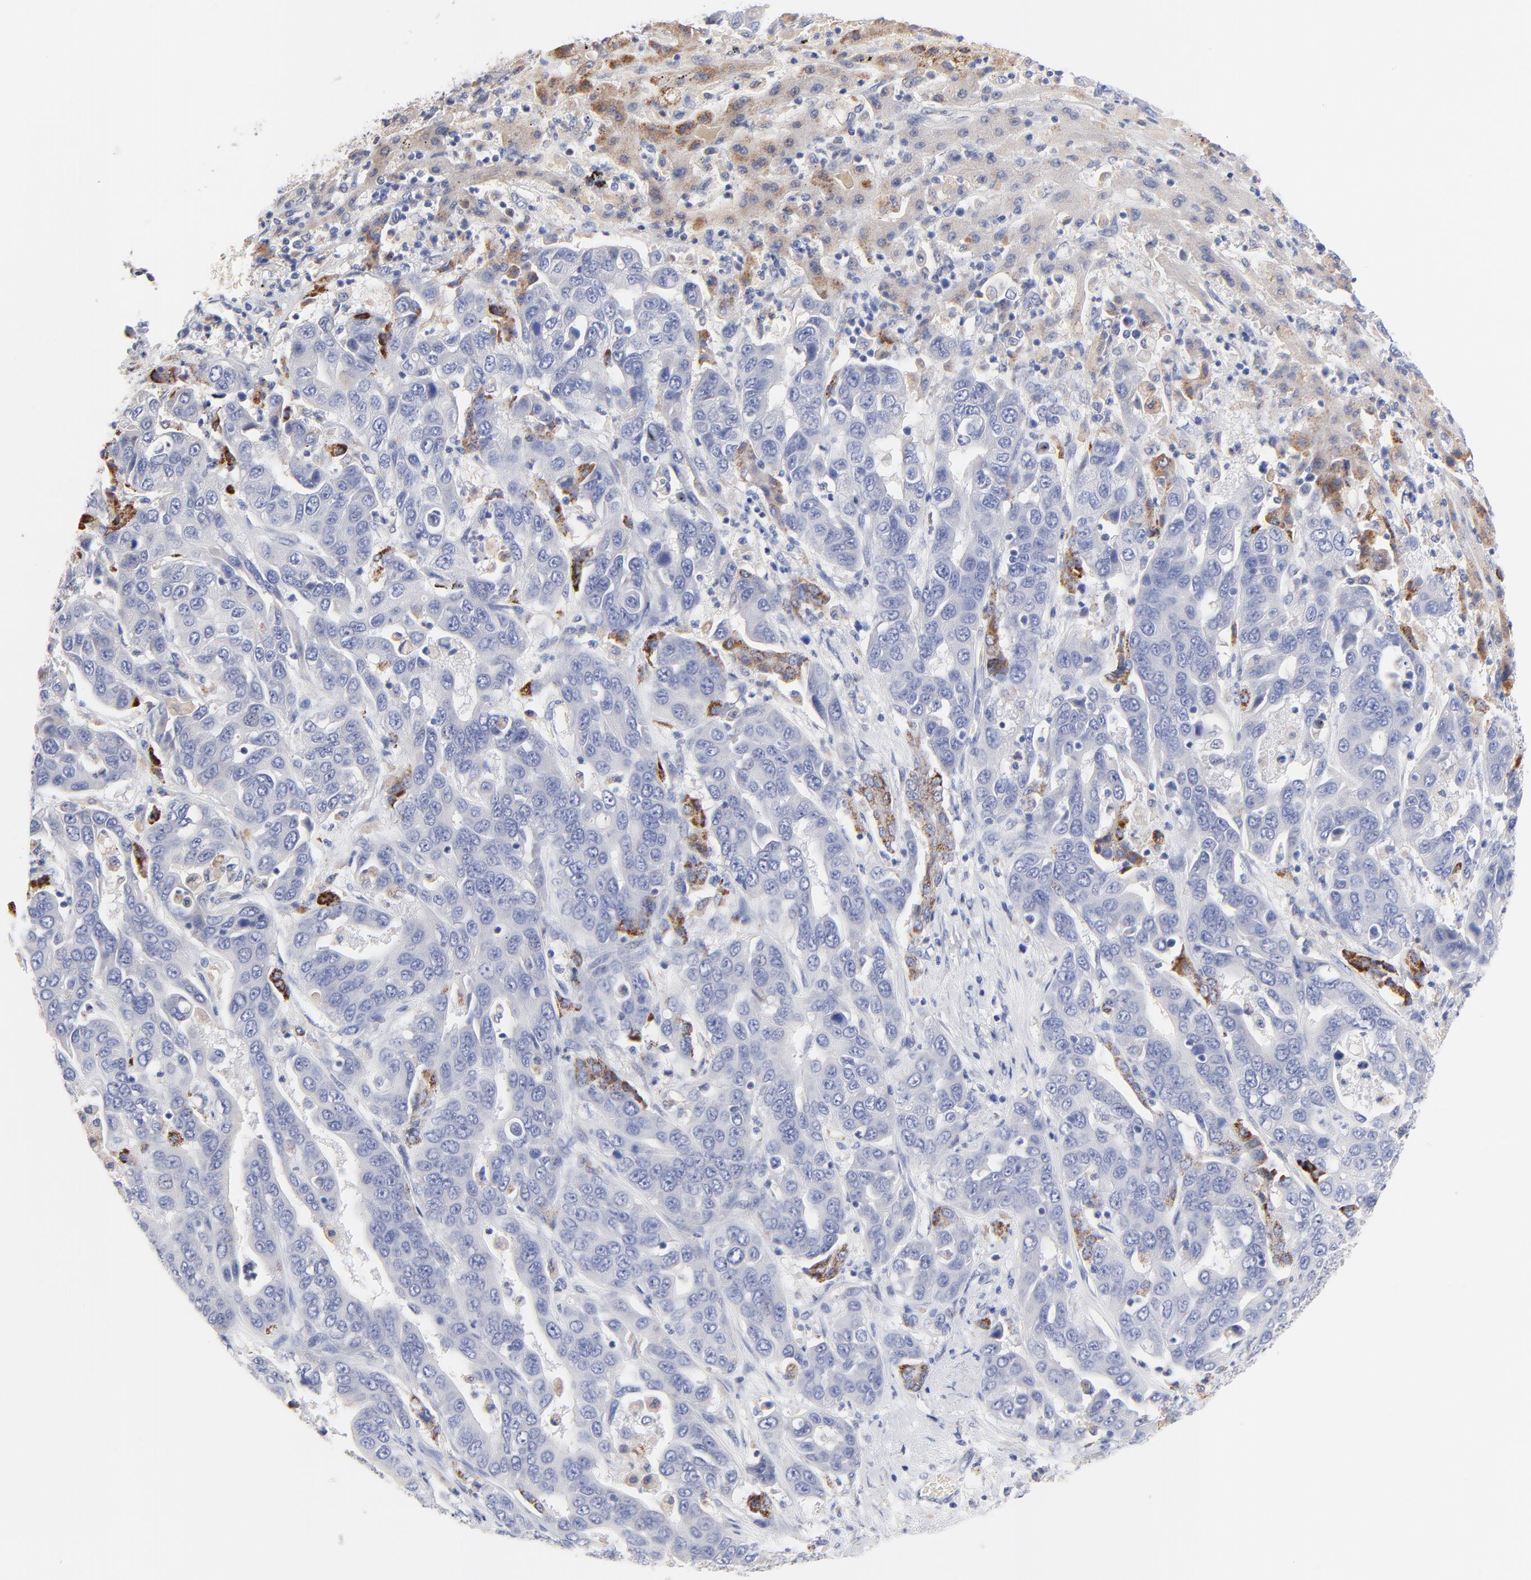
{"staining": {"intensity": "negative", "quantity": "none", "location": "none"}, "tissue": "liver cancer", "cell_type": "Tumor cells", "image_type": "cancer", "snomed": [{"axis": "morphology", "description": "Cholangiocarcinoma"}, {"axis": "topography", "description": "Liver"}], "caption": "Immunohistochemistry photomicrograph of neoplastic tissue: human cholangiocarcinoma (liver) stained with DAB exhibits no significant protein positivity in tumor cells. (Stains: DAB (3,3'-diaminobenzidine) immunohistochemistry with hematoxylin counter stain, Microscopy: brightfield microscopy at high magnification).", "gene": "FBXO10", "patient": {"sex": "female", "age": 52}}